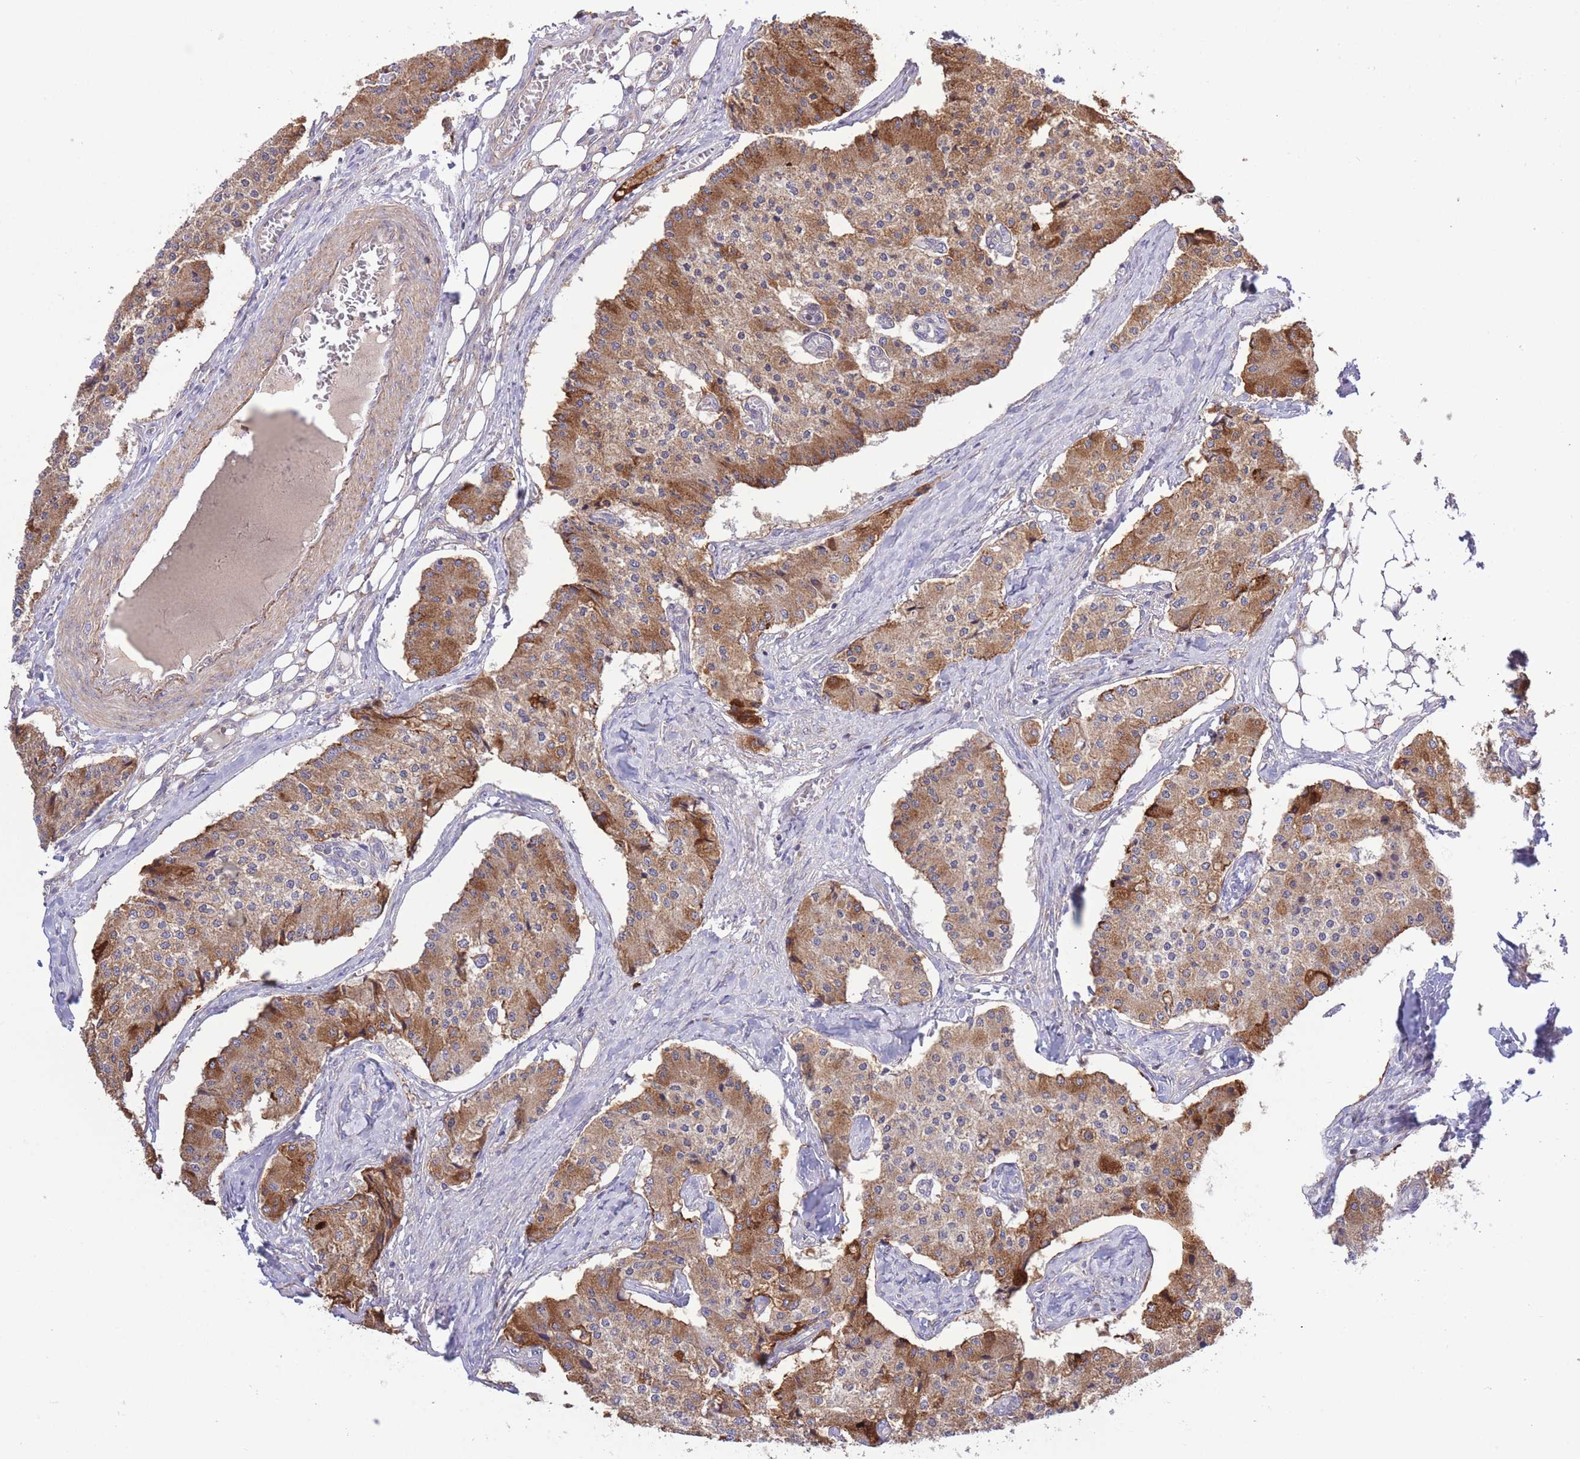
{"staining": {"intensity": "moderate", "quantity": ">75%", "location": "cytoplasmic/membranous"}, "tissue": "carcinoid", "cell_type": "Tumor cells", "image_type": "cancer", "snomed": [{"axis": "morphology", "description": "Carcinoid, malignant, NOS"}, {"axis": "topography", "description": "Colon"}], "caption": "Immunohistochemical staining of carcinoid demonstrates medium levels of moderate cytoplasmic/membranous expression in approximately >75% of tumor cells.", "gene": "ATP13A2", "patient": {"sex": "female", "age": 52}}